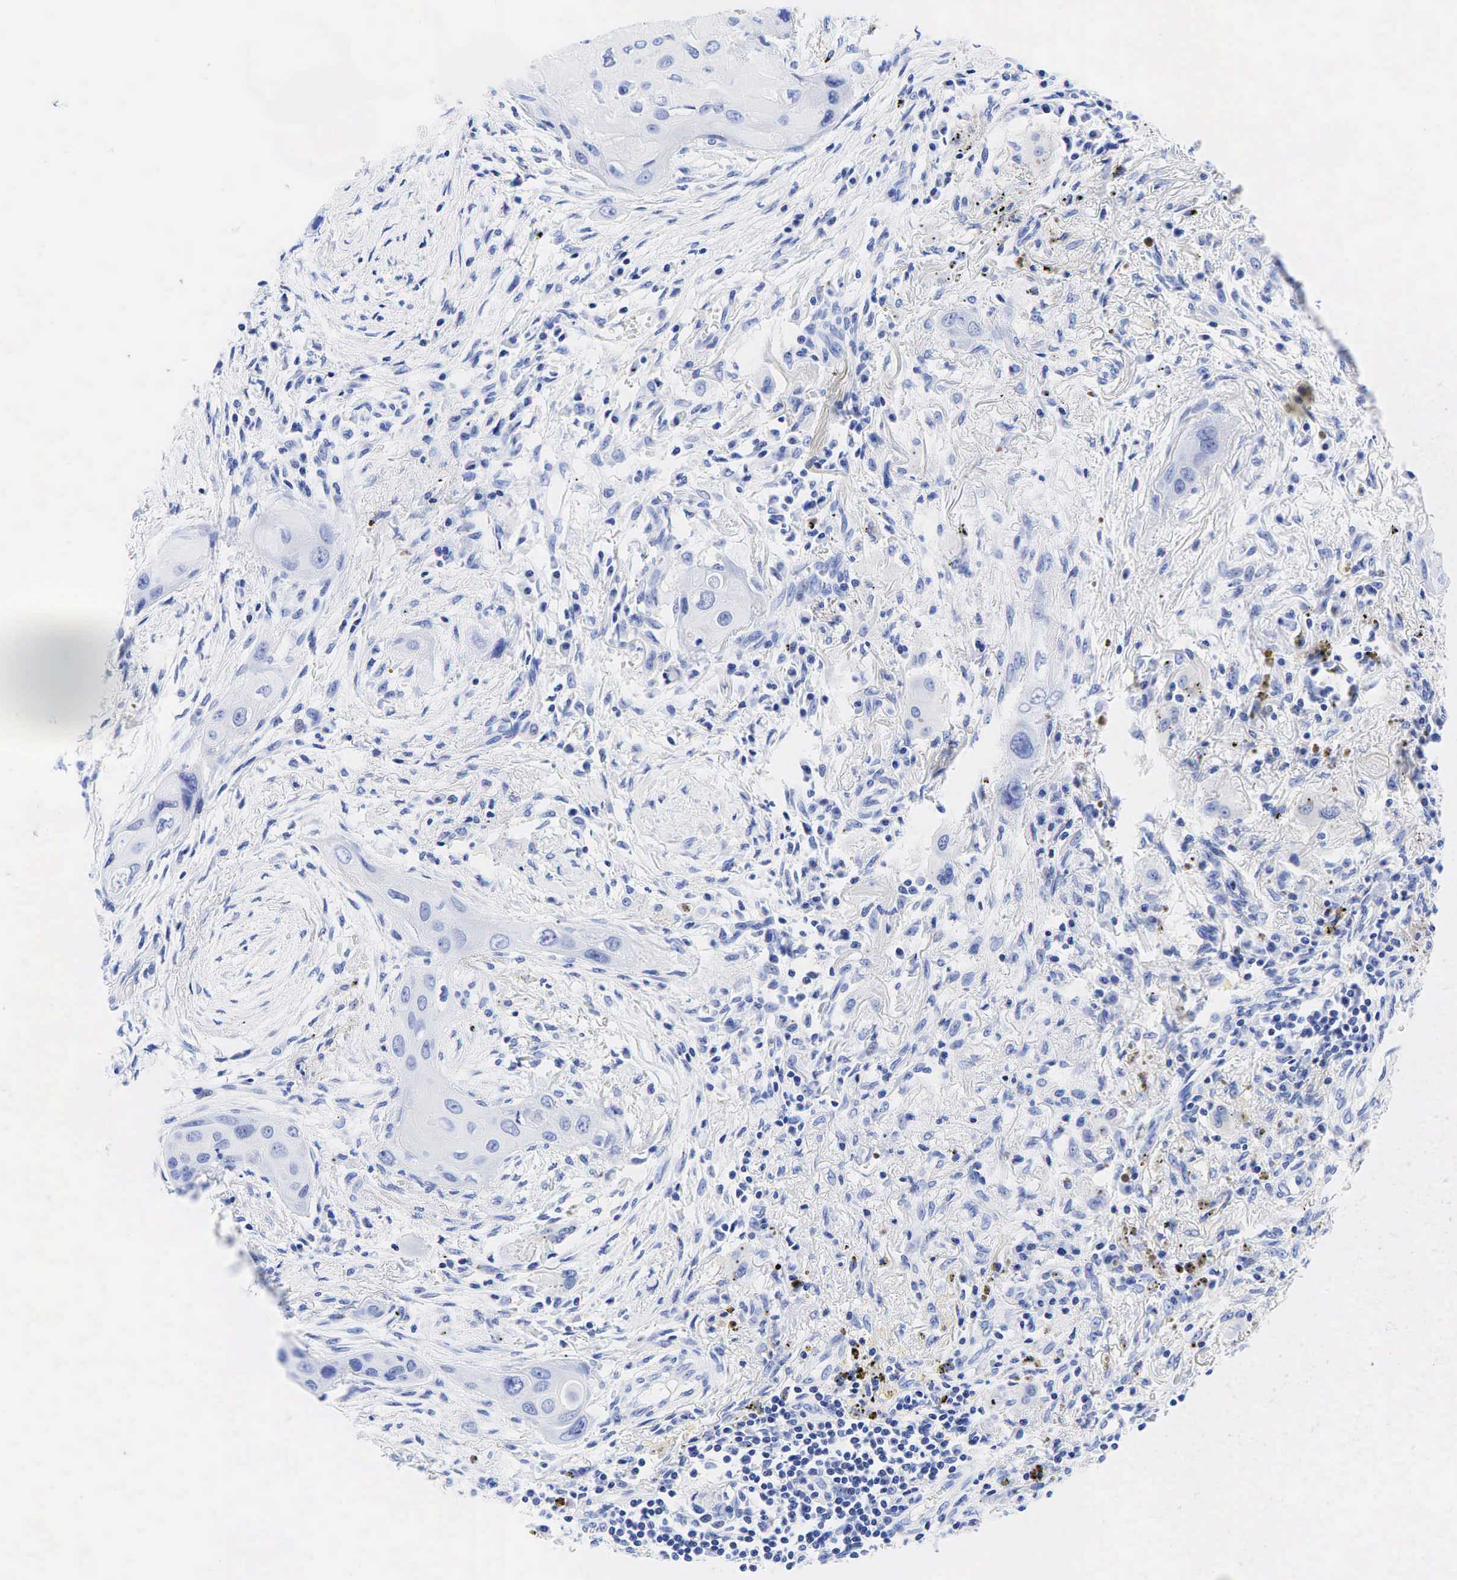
{"staining": {"intensity": "negative", "quantity": "none", "location": "none"}, "tissue": "lung cancer", "cell_type": "Tumor cells", "image_type": "cancer", "snomed": [{"axis": "morphology", "description": "Squamous cell carcinoma, NOS"}, {"axis": "topography", "description": "Lung"}], "caption": "Lung cancer (squamous cell carcinoma) stained for a protein using IHC exhibits no staining tumor cells.", "gene": "ESR1", "patient": {"sex": "male", "age": 71}}